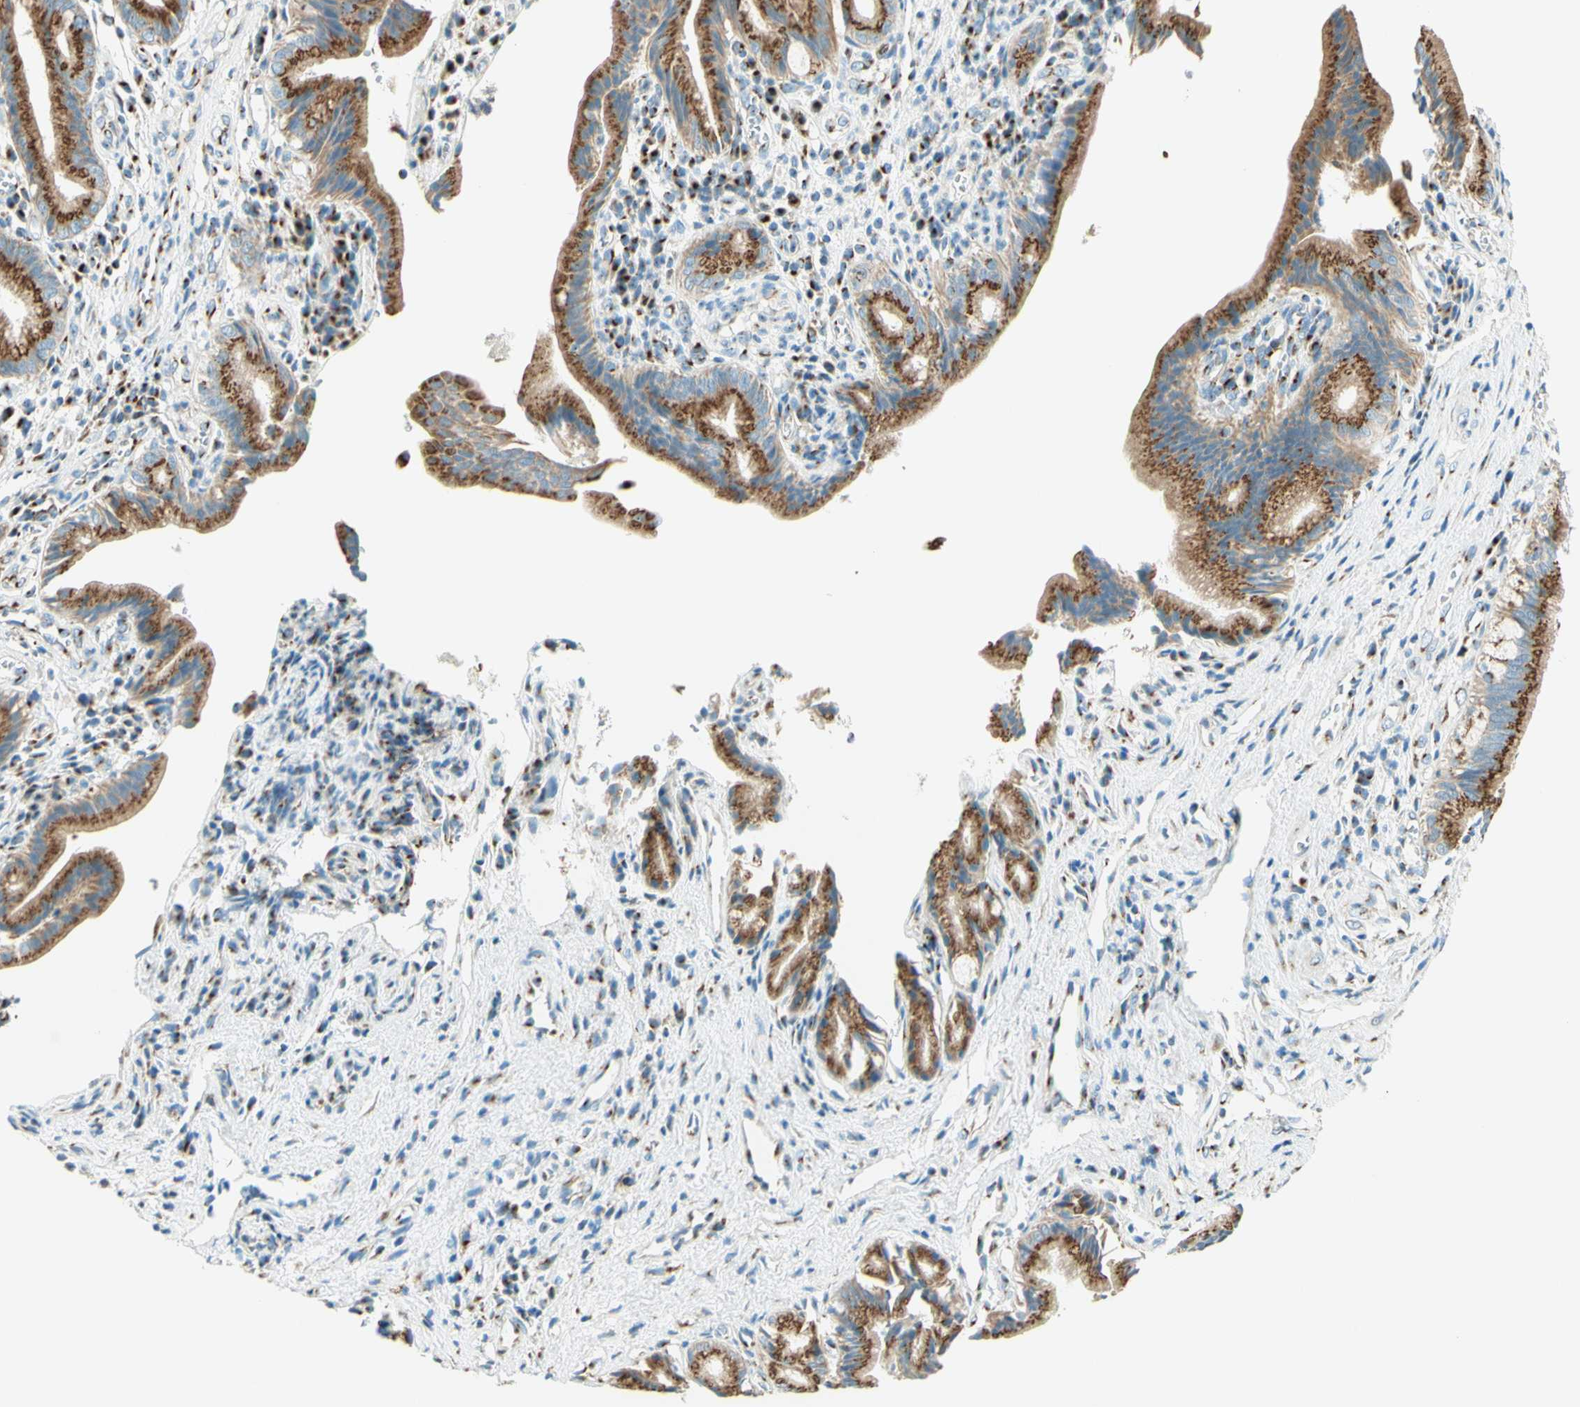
{"staining": {"intensity": "strong", "quantity": ">75%", "location": "cytoplasmic/membranous"}, "tissue": "pancreatic cancer", "cell_type": "Tumor cells", "image_type": "cancer", "snomed": [{"axis": "morphology", "description": "Adenocarcinoma, NOS"}, {"axis": "topography", "description": "Pancreas"}], "caption": "The image displays a brown stain indicating the presence of a protein in the cytoplasmic/membranous of tumor cells in adenocarcinoma (pancreatic).", "gene": "GOLGB1", "patient": {"sex": "female", "age": 75}}